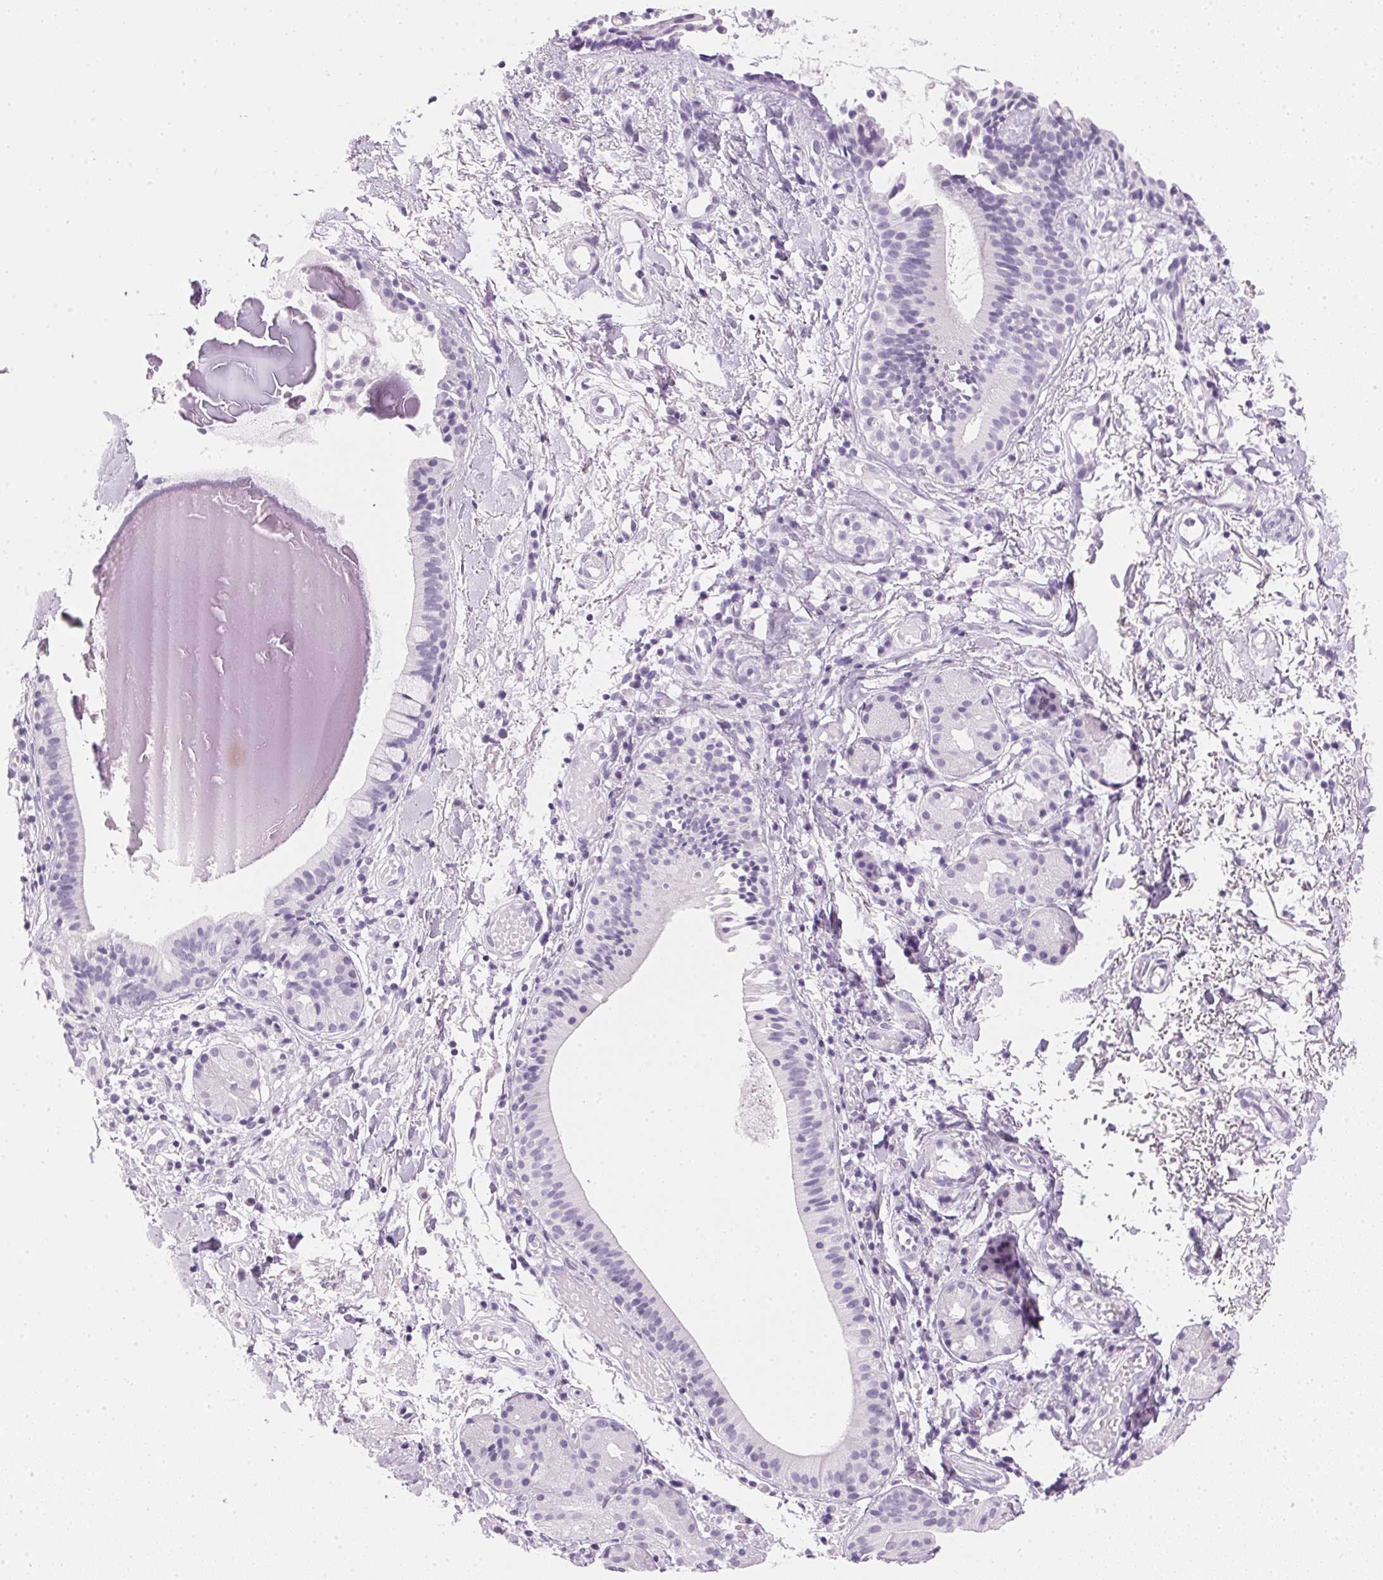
{"staining": {"intensity": "negative", "quantity": "none", "location": "none"}, "tissue": "nasopharynx", "cell_type": "Respiratory epithelial cells", "image_type": "normal", "snomed": [{"axis": "morphology", "description": "Normal tissue, NOS"}, {"axis": "morphology", "description": "Basal cell carcinoma"}, {"axis": "topography", "description": "Cartilage tissue"}, {"axis": "topography", "description": "Nasopharynx"}, {"axis": "topography", "description": "Oral tissue"}], "caption": "Protein analysis of normal nasopharynx exhibits no significant positivity in respiratory epithelial cells.", "gene": "IGFBP1", "patient": {"sex": "female", "age": 77}}